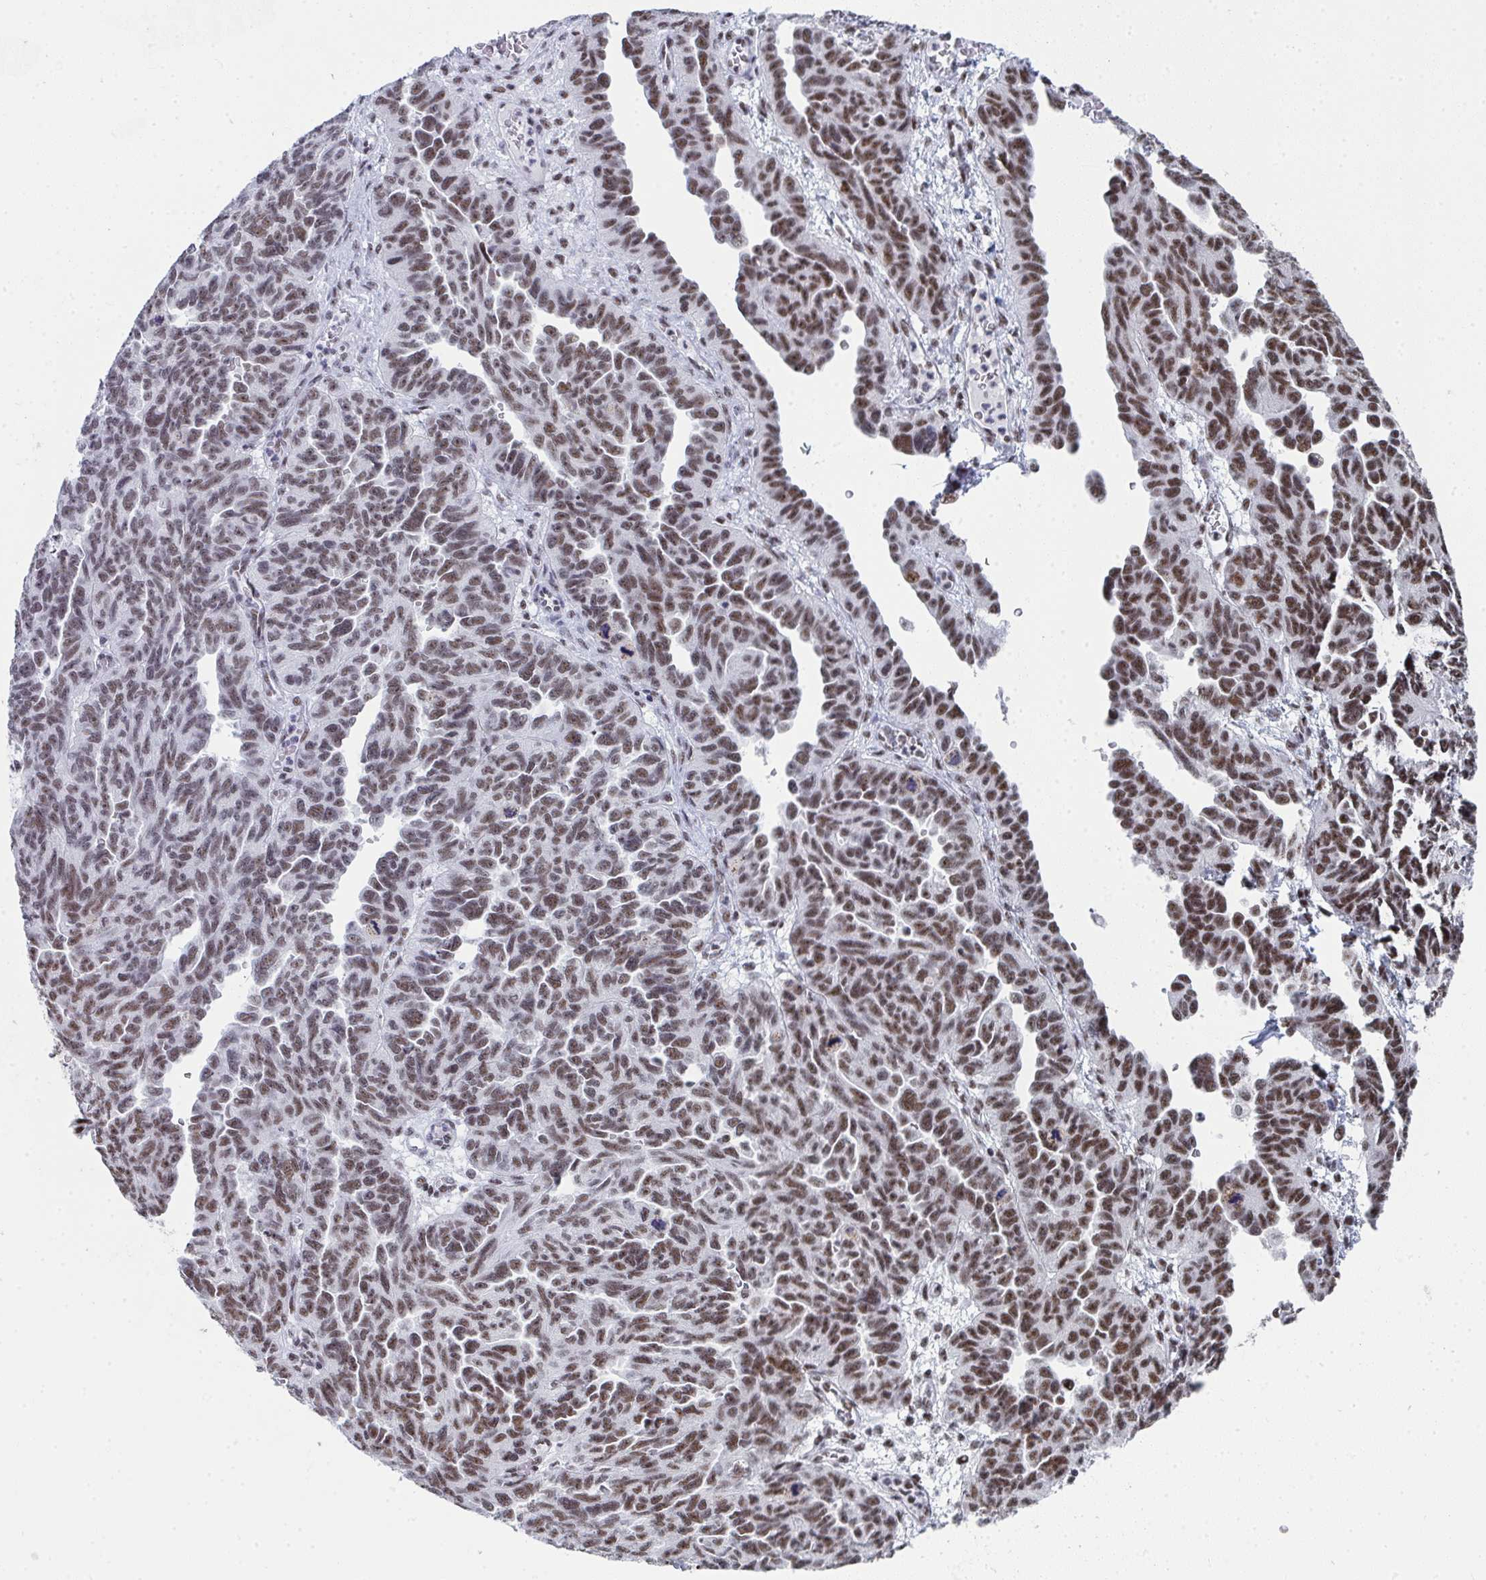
{"staining": {"intensity": "moderate", "quantity": "25%-75%", "location": "nuclear"}, "tissue": "ovarian cancer", "cell_type": "Tumor cells", "image_type": "cancer", "snomed": [{"axis": "morphology", "description": "Cystadenocarcinoma, serous, NOS"}, {"axis": "topography", "description": "Ovary"}], "caption": "High-magnification brightfield microscopy of ovarian cancer stained with DAB (3,3'-diaminobenzidine) (brown) and counterstained with hematoxylin (blue). tumor cells exhibit moderate nuclear expression is present in about25%-75% of cells. The protein of interest is shown in brown color, while the nuclei are stained blue.", "gene": "SNRNP70", "patient": {"sex": "female", "age": 64}}